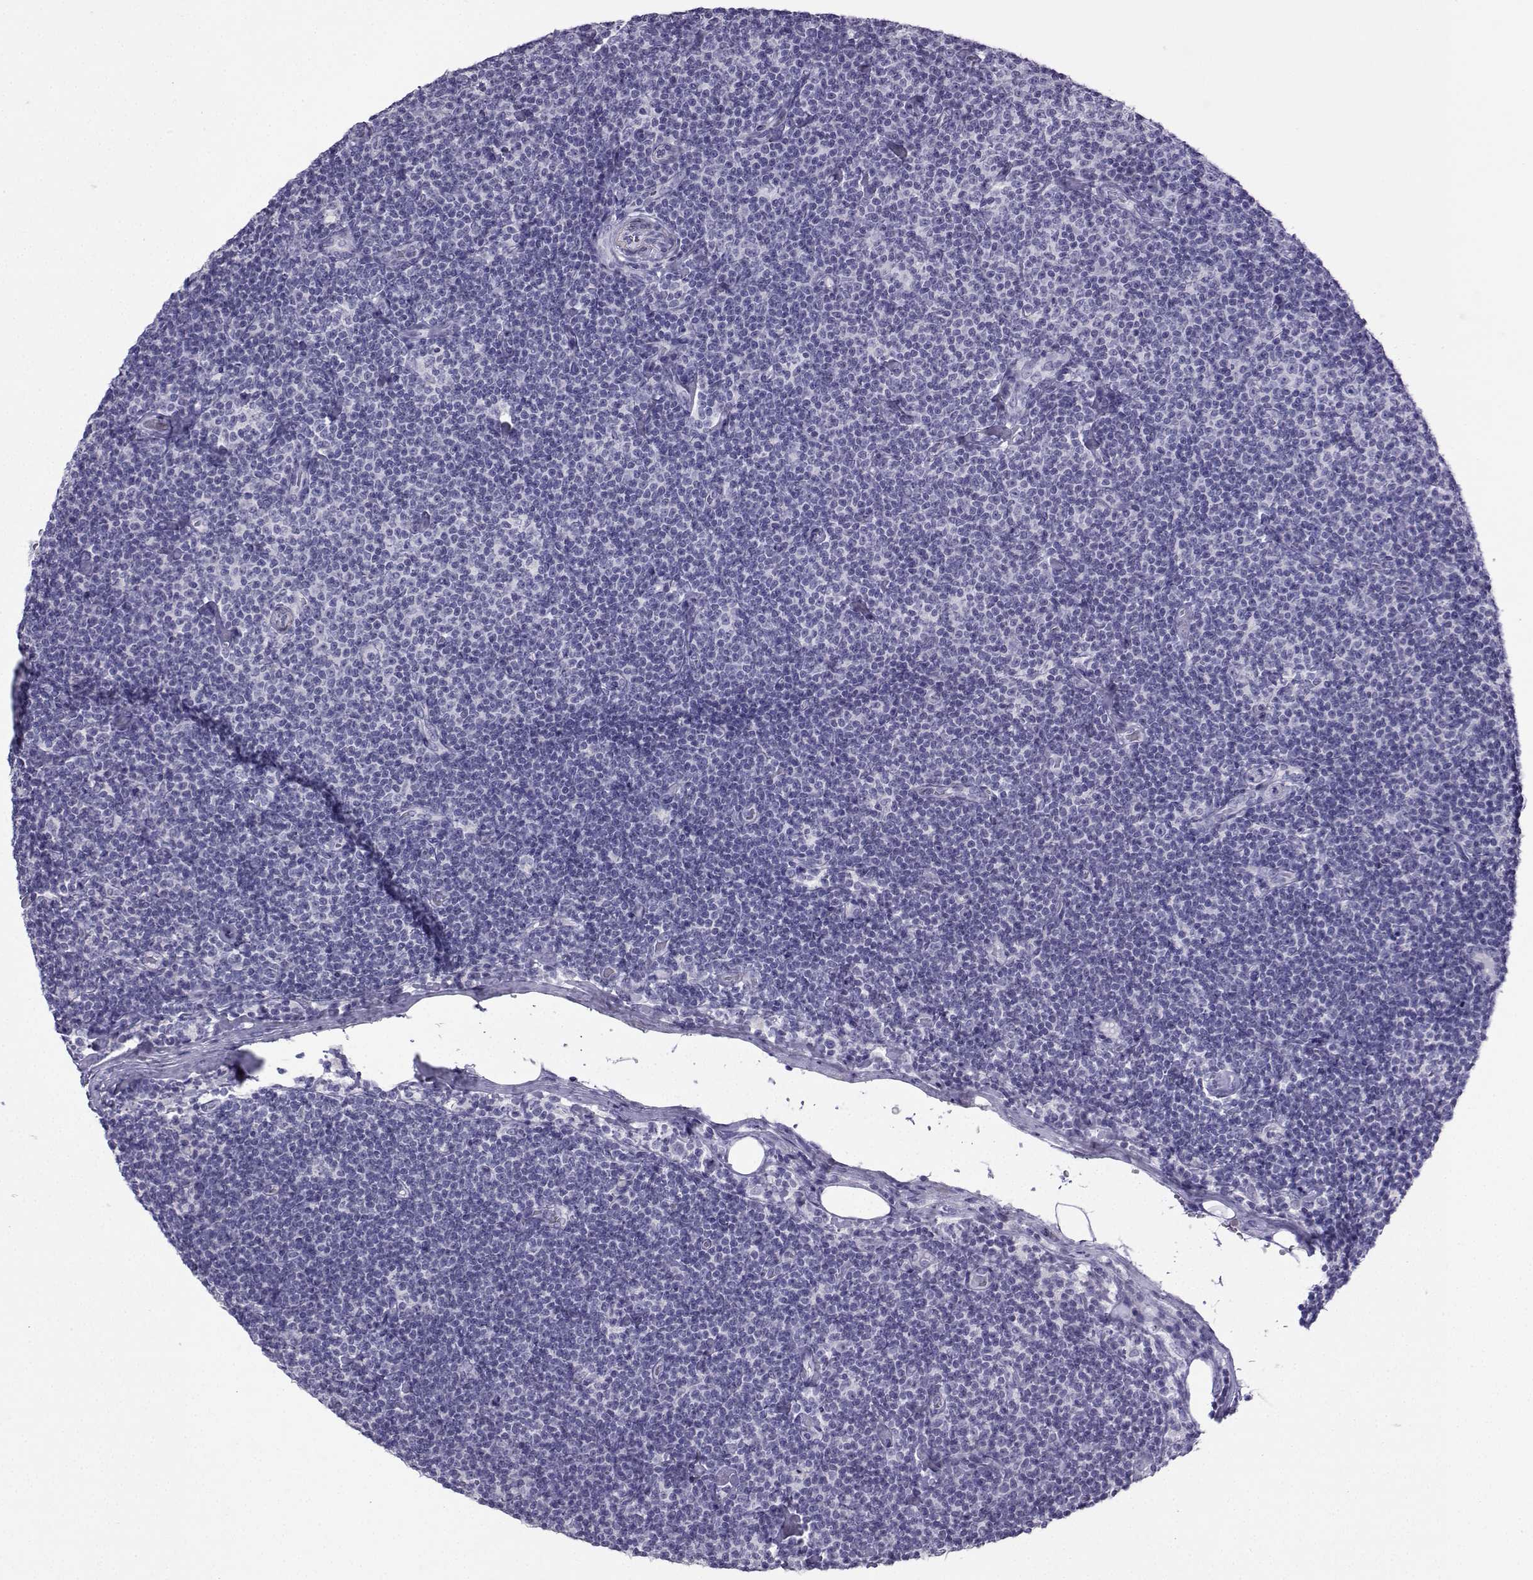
{"staining": {"intensity": "negative", "quantity": "none", "location": "none"}, "tissue": "lymphoma", "cell_type": "Tumor cells", "image_type": "cancer", "snomed": [{"axis": "morphology", "description": "Malignant lymphoma, non-Hodgkin's type, Low grade"}, {"axis": "topography", "description": "Lymph node"}], "caption": "Tumor cells are negative for protein expression in human malignant lymphoma, non-Hodgkin's type (low-grade).", "gene": "KIF17", "patient": {"sex": "male", "age": 81}}